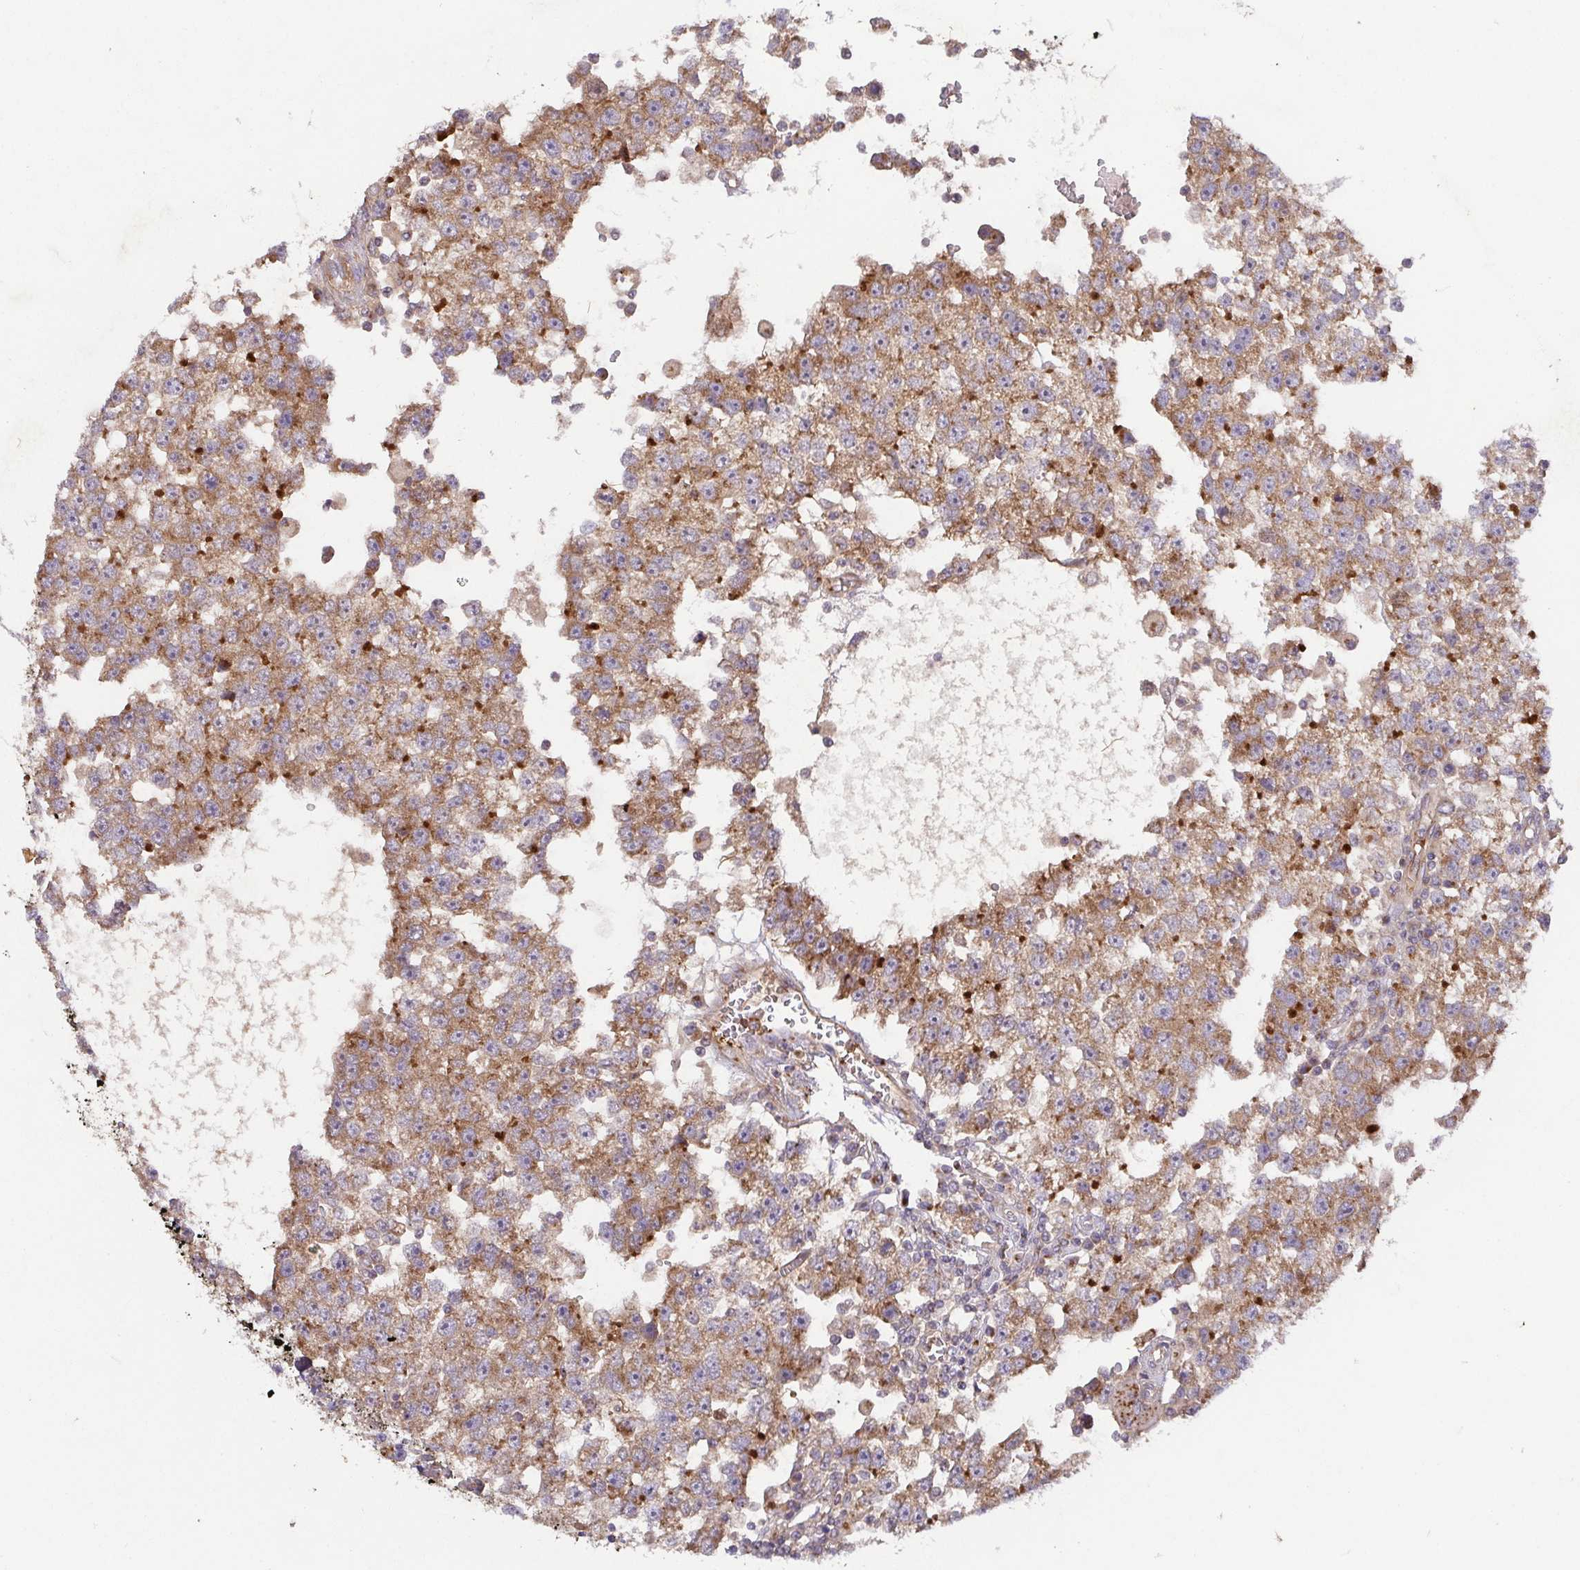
{"staining": {"intensity": "moderate", "quantity": ">75%", "location": "cytoplasmic/membranous"}, "tissue": "testis cancer", "cell_type": "Tumor cells", "image_type": "cancer", "snomed": [{"axis": "morphology", "description": "Seminoma, NOS"}, {"axis": "topography", "description": "Testis"}], "caption": "Protein expression analysis of testis cancer reveals moderate cytoplasmic/membranous positivity in about >75% of tumor cells.", "gene": "TM9SF4", "patient": {"sex": "male", "age": 34}}